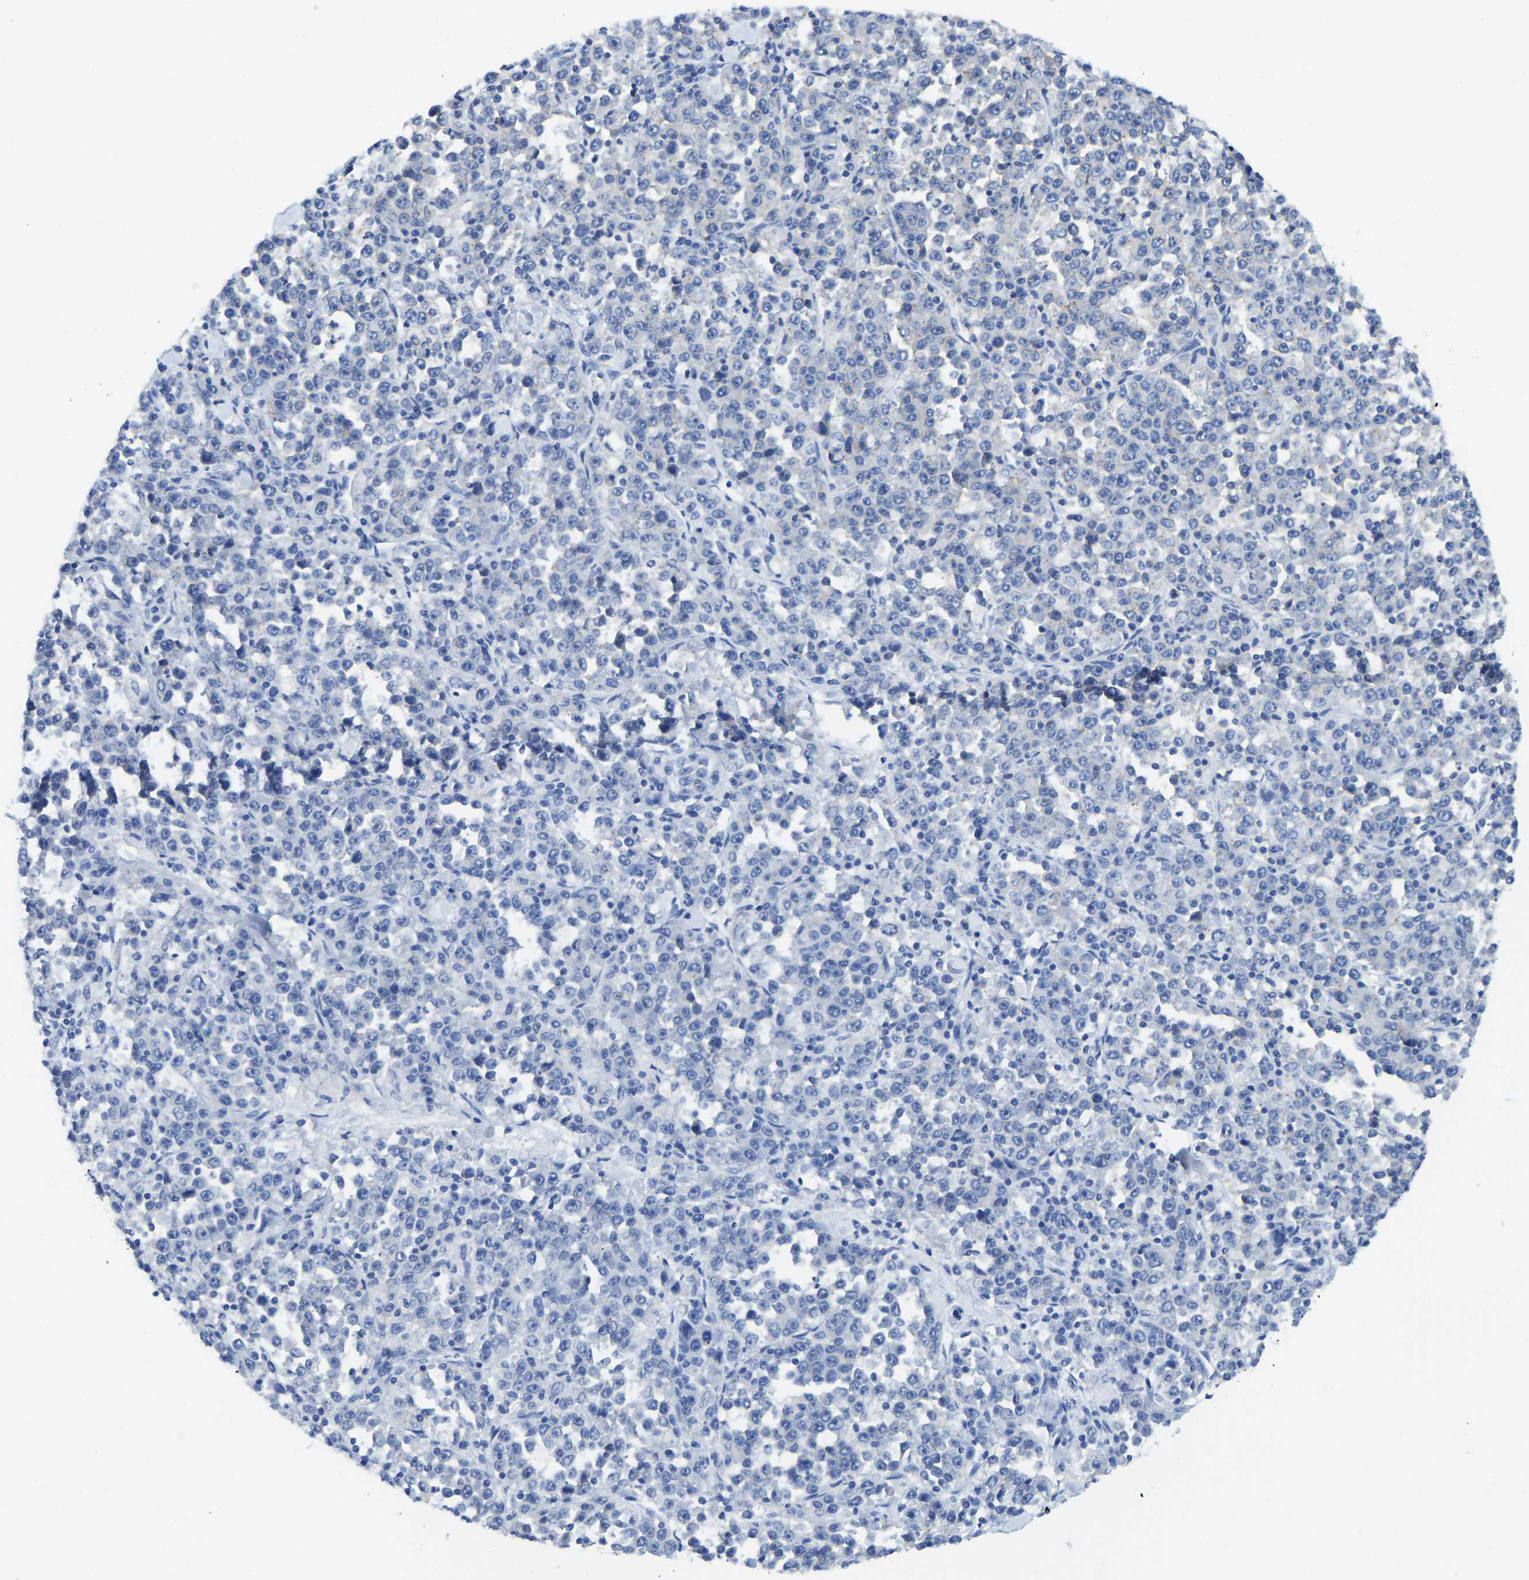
{"staining": {"intensity": "negative", "quantity": "none", "location": "none"}, "tissue": "stomach cancer", "cell_type": "Tumor cells", "image_type": "cancer", "snomed": [{"axis": "morphology", "description": "Normal tissue, NOS"}, {"axis": "morphology", "description": "Adenocarcinoma, NOS"}, {"axis": "topography", "description": "Stomach, upper"}, {"axis": "topography", "description": "Stomach"}], "caption": "The immunohistochemistry micrograph has no significant expression in tumor cells of stomach cancer (adenocarcinoma) tissue.", "gene": "NDRG3", "patient": {"sex": "male", "age": 59}}